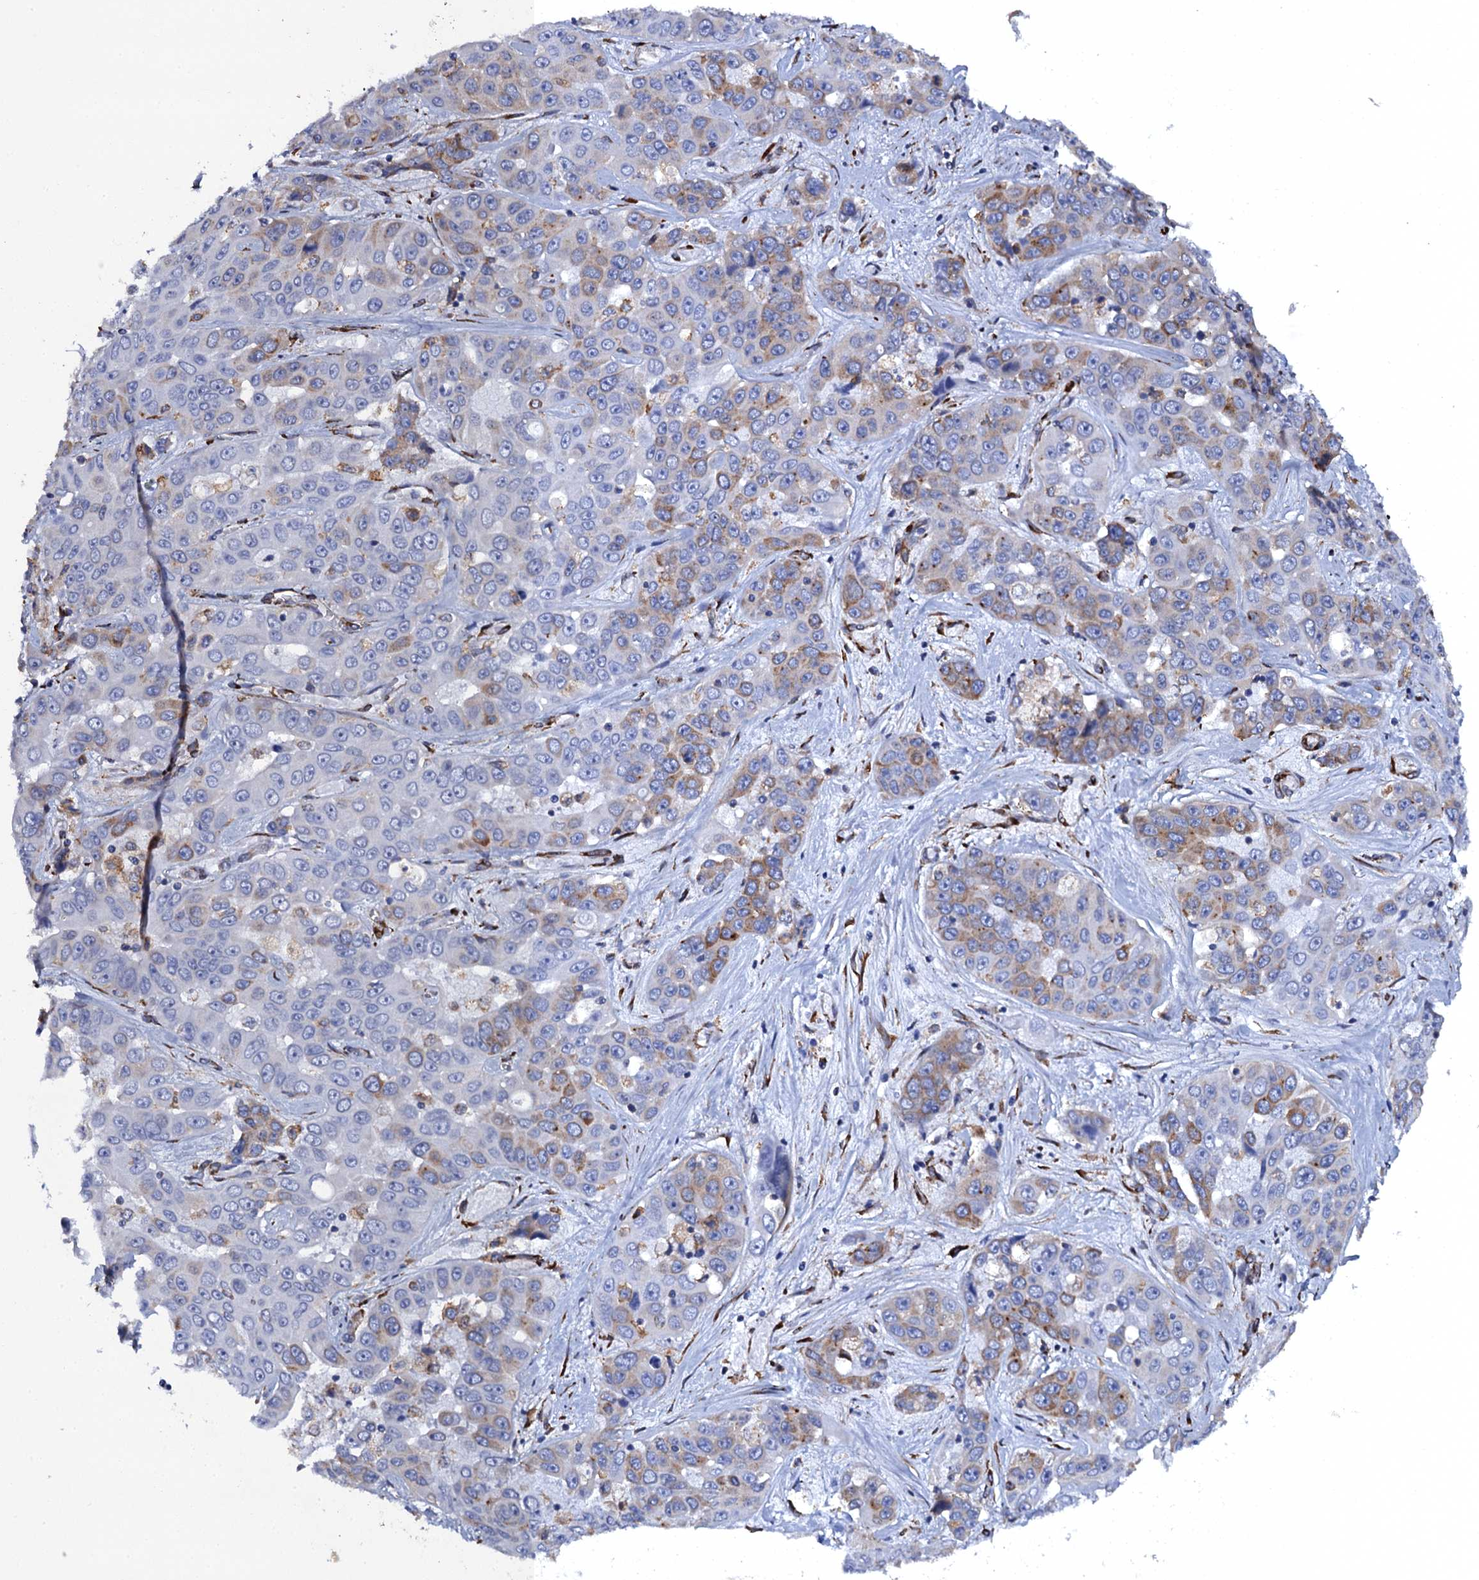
{"staining": {"intensity": "moderate", "quantity": "25%-75%", "location": "cytoplasmic/membranous"}, "tissue": "liver cancer", "cell_type": "Tumor cells", "image_type": "cancer", "snomed": [{"axis": "morphology", "description": "Cholangiocarcinoma"}, {"axis": "topography", "description": "Liver"}], "caption": "High-power microscopy captured an immunohistochemistry histopathology image of liver cholangiocarcinoma, revealing moderate cytoplasmic/membranous expression in about 25%-75% of tumor cells.", "gene": "POGLUT3", "patient": {"sex": "female", "age": 52}}